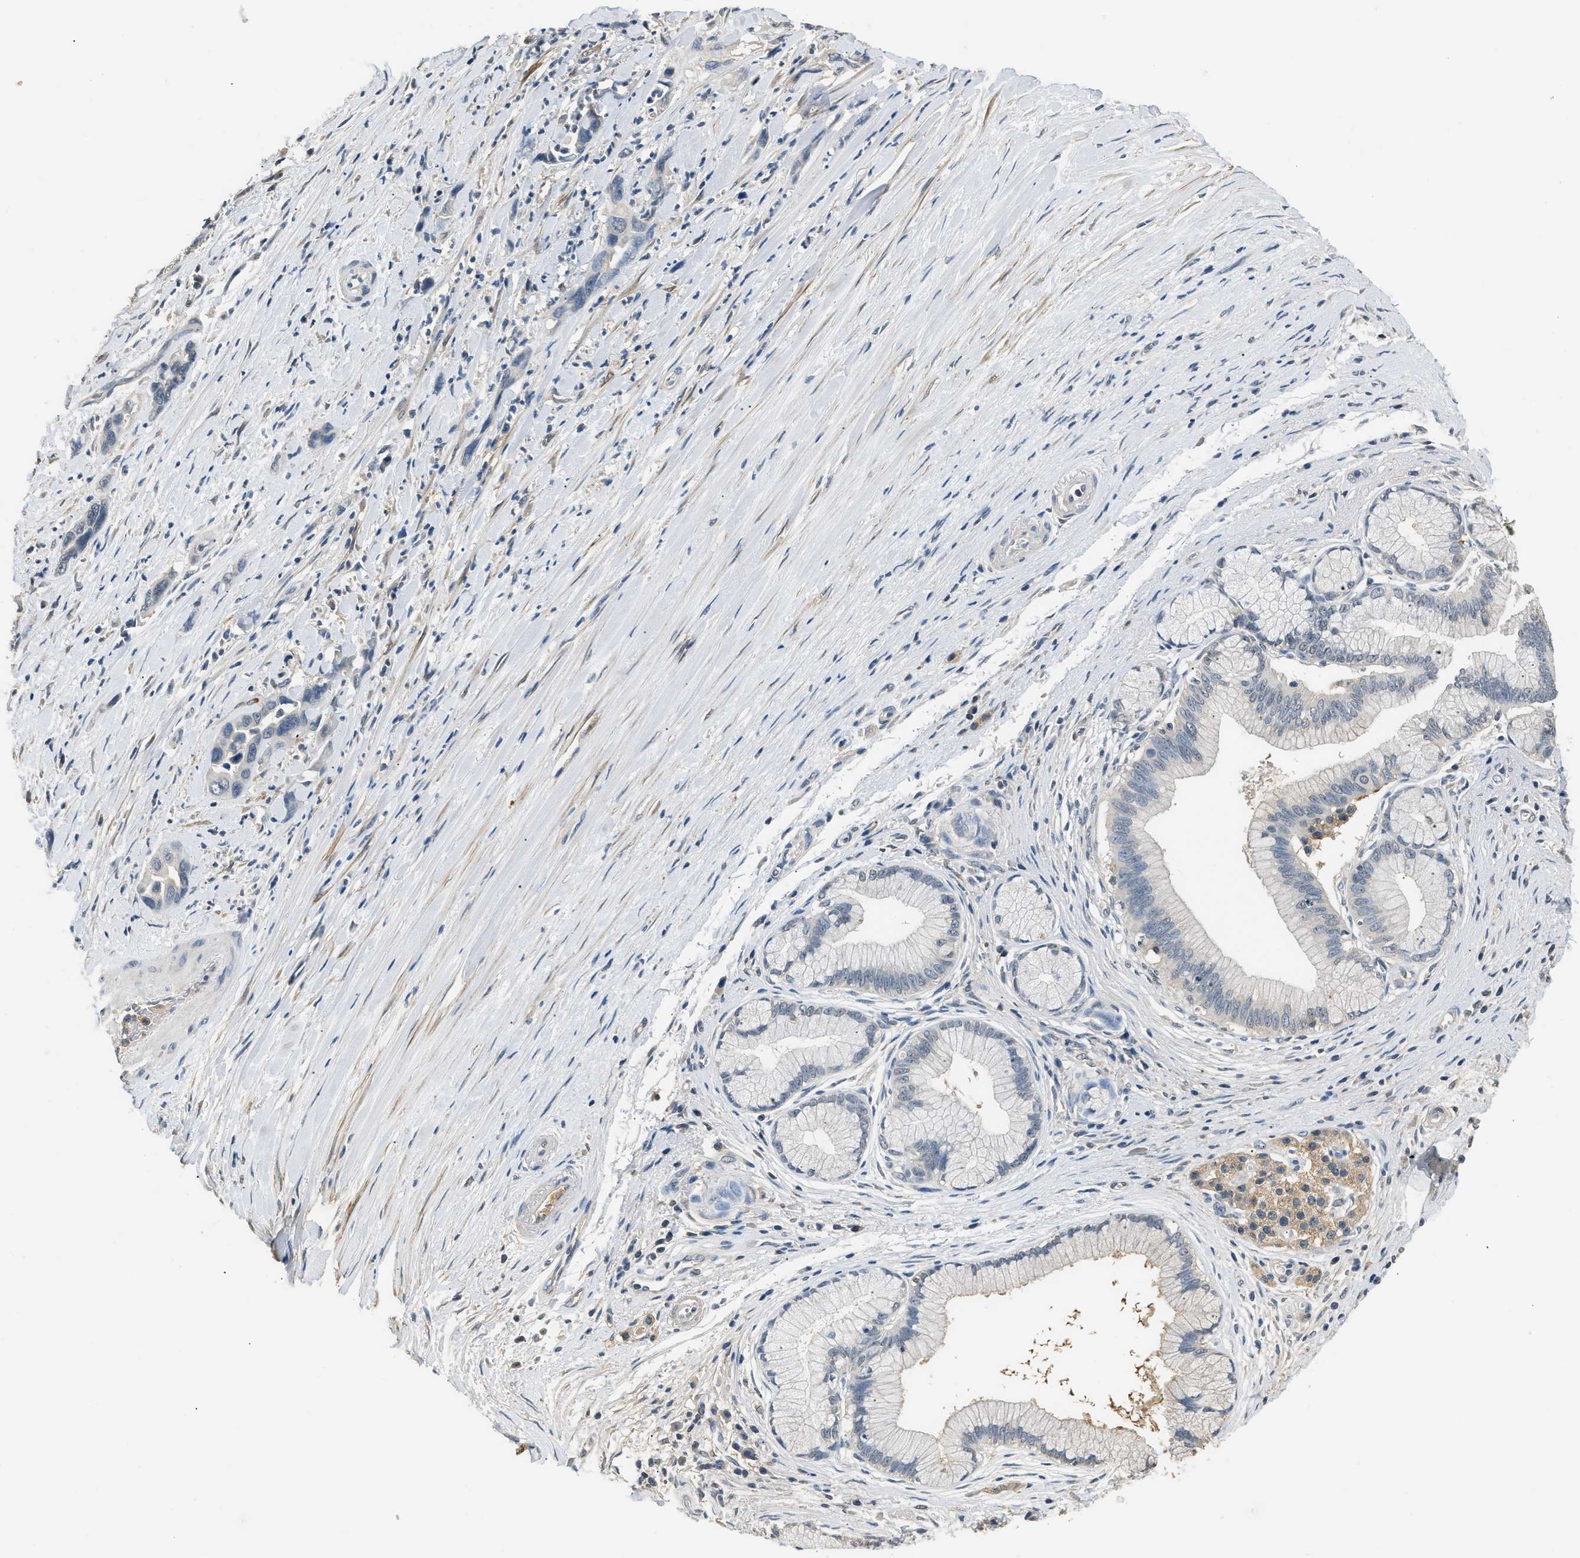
{"staining": {"intensity": "negative", "quantity": "none", "location": "none"}, "tissue": "pancreatic cancer", "cell_type": "Tumor cells", "image_type": "cancer", "snomed": [{"axis": "morphology", "description": "Adenocarcinoma, NOS"}, {"axis": "topography", "description": "Pancreas"}], "caption": "Micrograph shows no significant protein positivity in tumor cells of adenocarcinoma (pancreatic). Brightfield microscopy of immunohistochemistry (IHC) stained with DAB (brown) and hematoxylin (blue), captured at high magnification.", "gene": "INHA", "patient": {"sex": "female", "age": 70}}